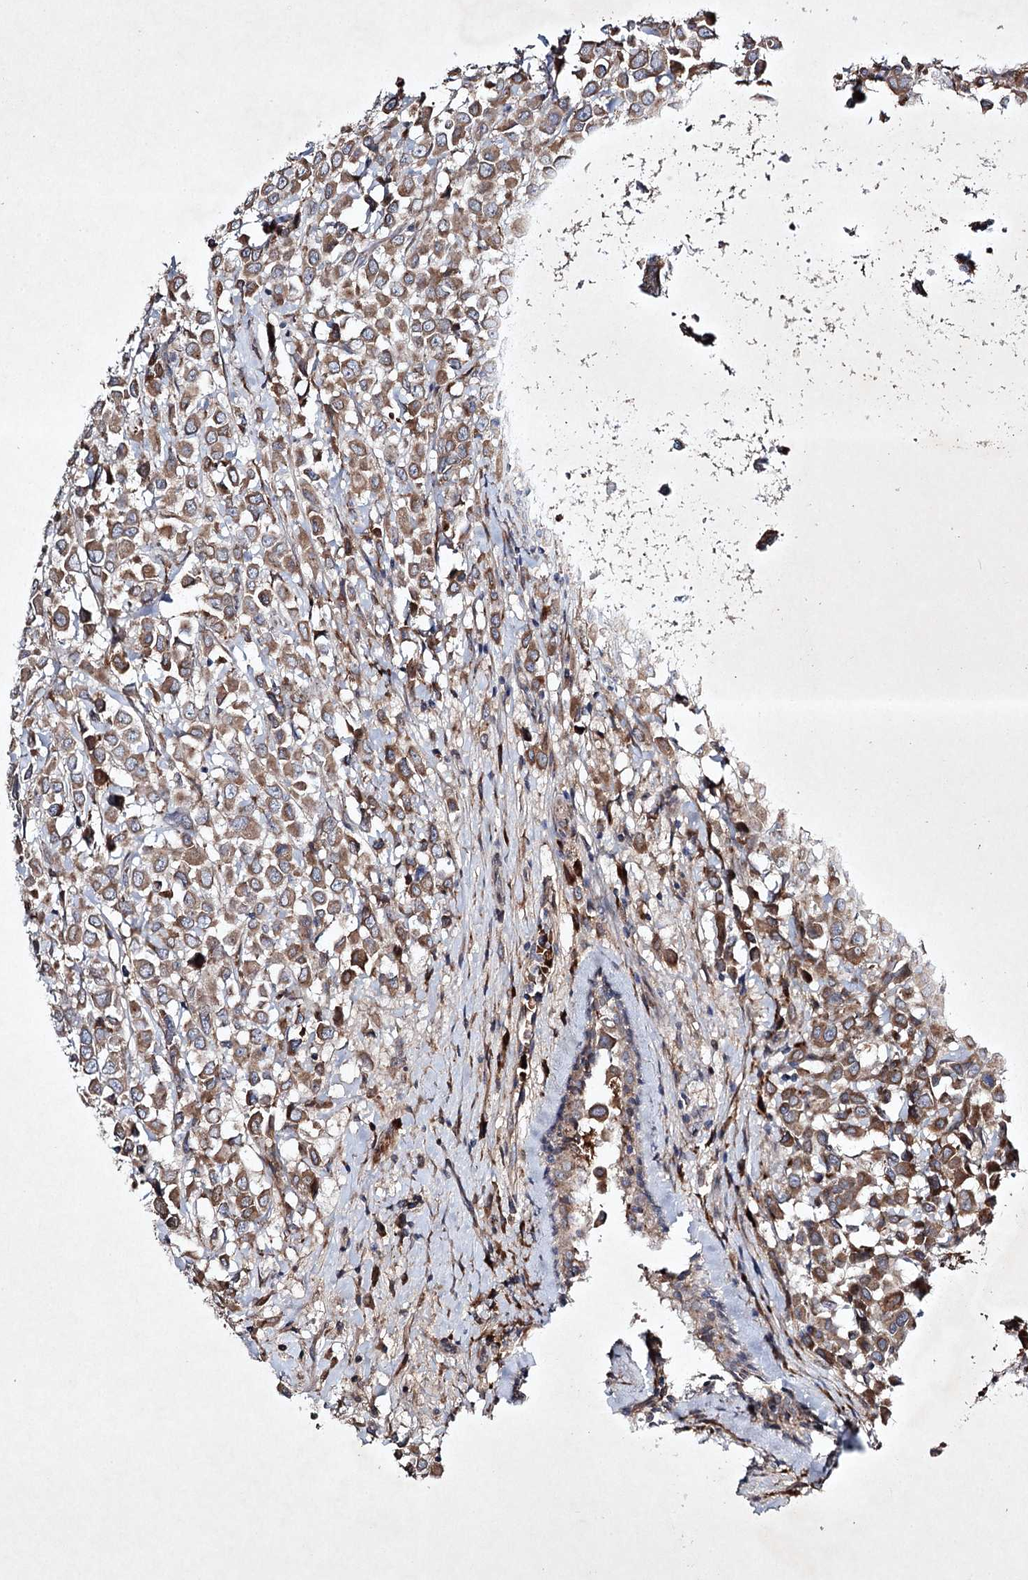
{"staining": {"intensity": "moderate", "quantity": ">75%", "location": "cytoplasmic/membranous"}, "tissue": "breast cancer", "cell_type": "Tumor cells", "image_type": "cancer", "snomed": [{"axis": "morphology", "description": "Duct carcinoma"}, {"axis": "topography", "description": "Breast"}], "caption": "There is medium levels of moderate cytoplasmic/membranous staining in tumor cells of breast cancer, as demonstrated by immunohistochemical staining (brown color).", "gene": "ALG9", "patient": {"sex": "female", "age": 61}}